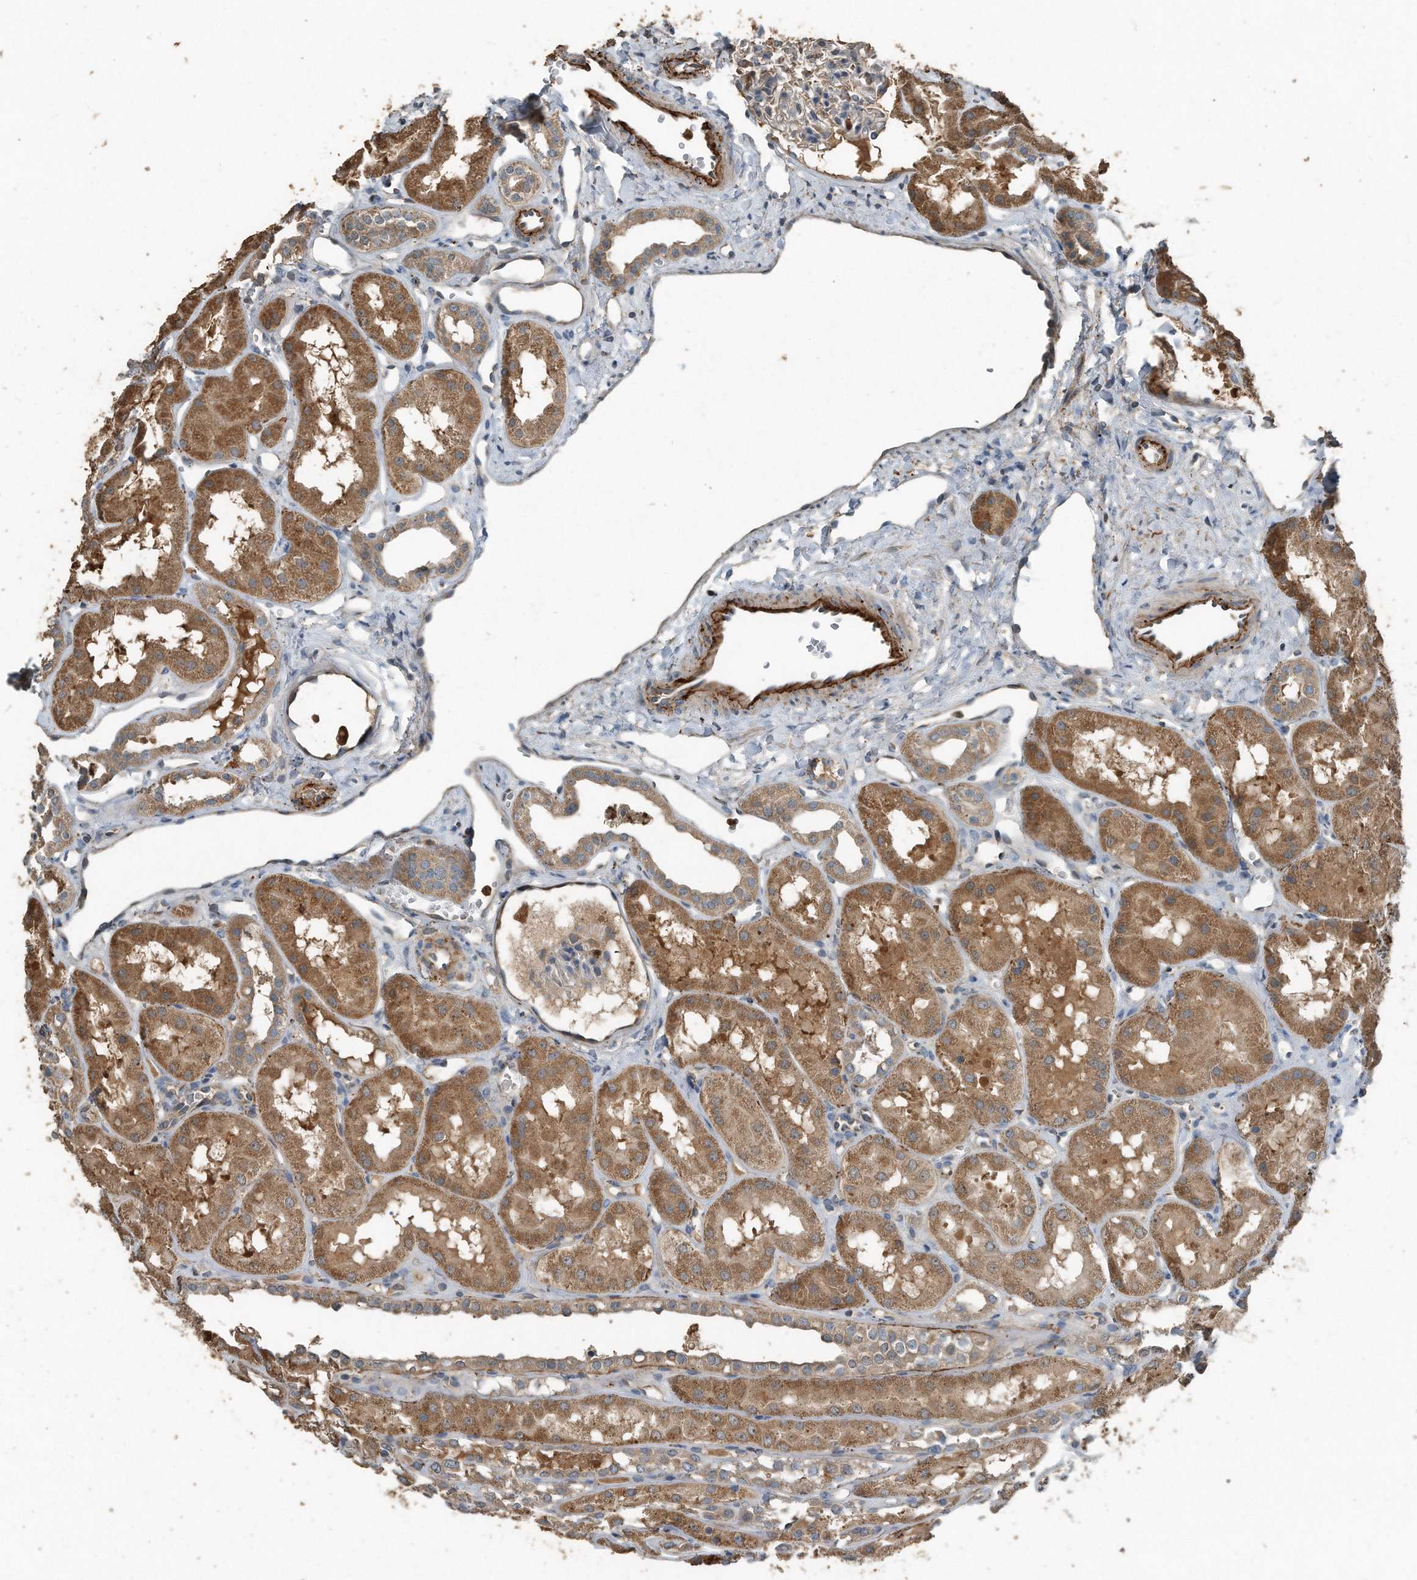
{"staining": {"intensity": "moderate", "quantity": "<25%", "location": "cytoplasmic/membranous"}, "tissue": "kidney", "cell_type": "Cells in glomeruli", "image_type": "normal", "snomed": [{"axis": "morphology", "description": "Normal tissue, NOS"}, {"axis": "topography", "description": "Kidney"}], "caption": "IHC staining of normal kidney, which demonstrates low levels of moderate cytoplasmic/membranous expression in approximately <25% of cells in glomeruli indicating moderate cytoplasmic/membranous protein expression. The staining was performed using DAB (brown) for protein detection and nuclei were counterstained in hematoxylin (blue).", "gene": "C9", "patient": {"sex": "male", "age": 16}}